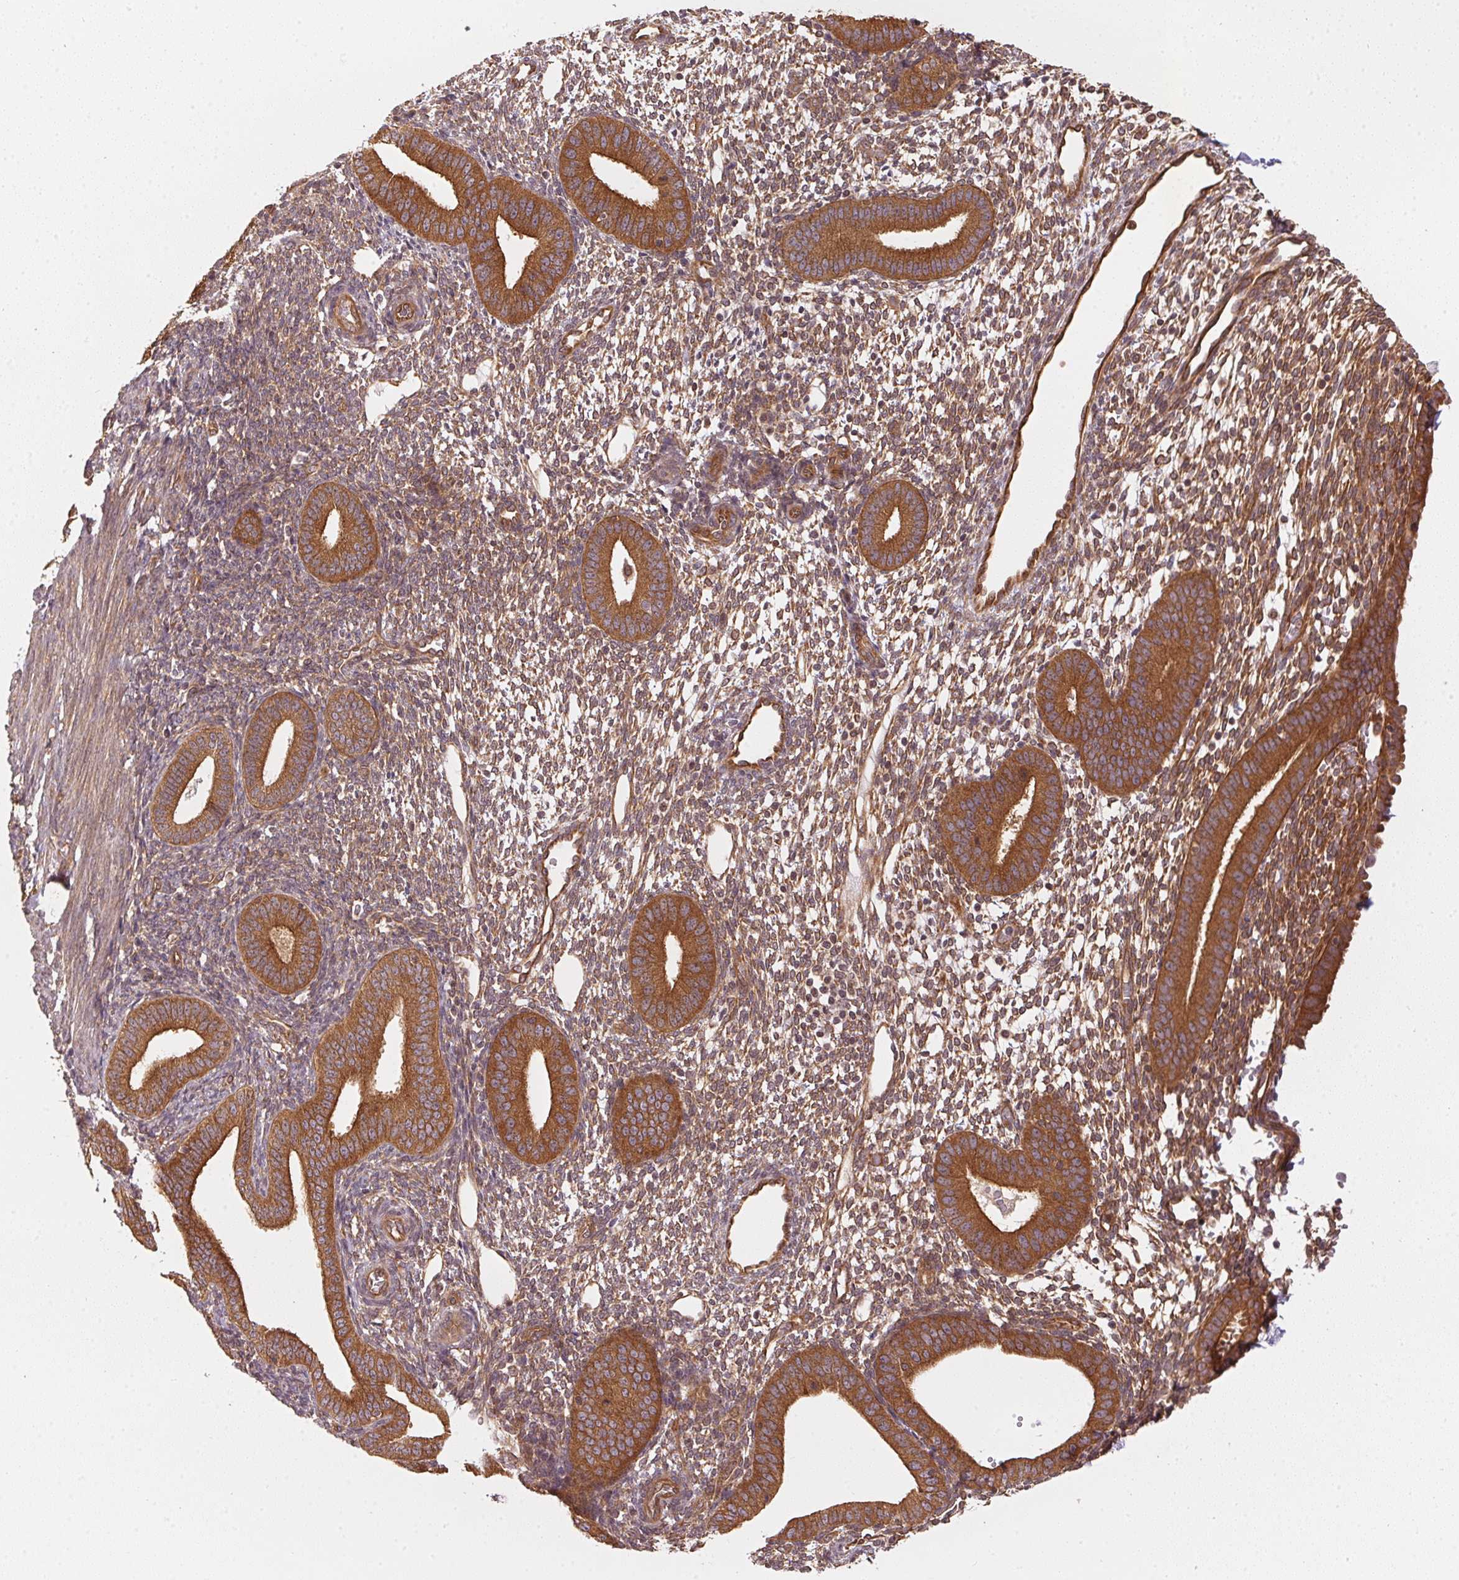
{"staining": {"intensity": "moderate", "quantity": "25%-75%", "location": "cytoplasmic/membranous"}, "tissue": "endometrium", "cell_type": "Cells in endometrial stroma", "image_type": "normal", "snomed": [{"axis": "morphology", "description": "Normal tissue, NOS"}, {"axis": "topography", "description": "Endometrium"}], "caption": "Cells in endometrial stroma exhibit moderate cytoplasmic/membranous positivity in about 25%-75% of cells in benign endometrium. Nuclei are stained in blue.", "gene": "STRN4", "patient": {"sex": "female", "age": 40}}